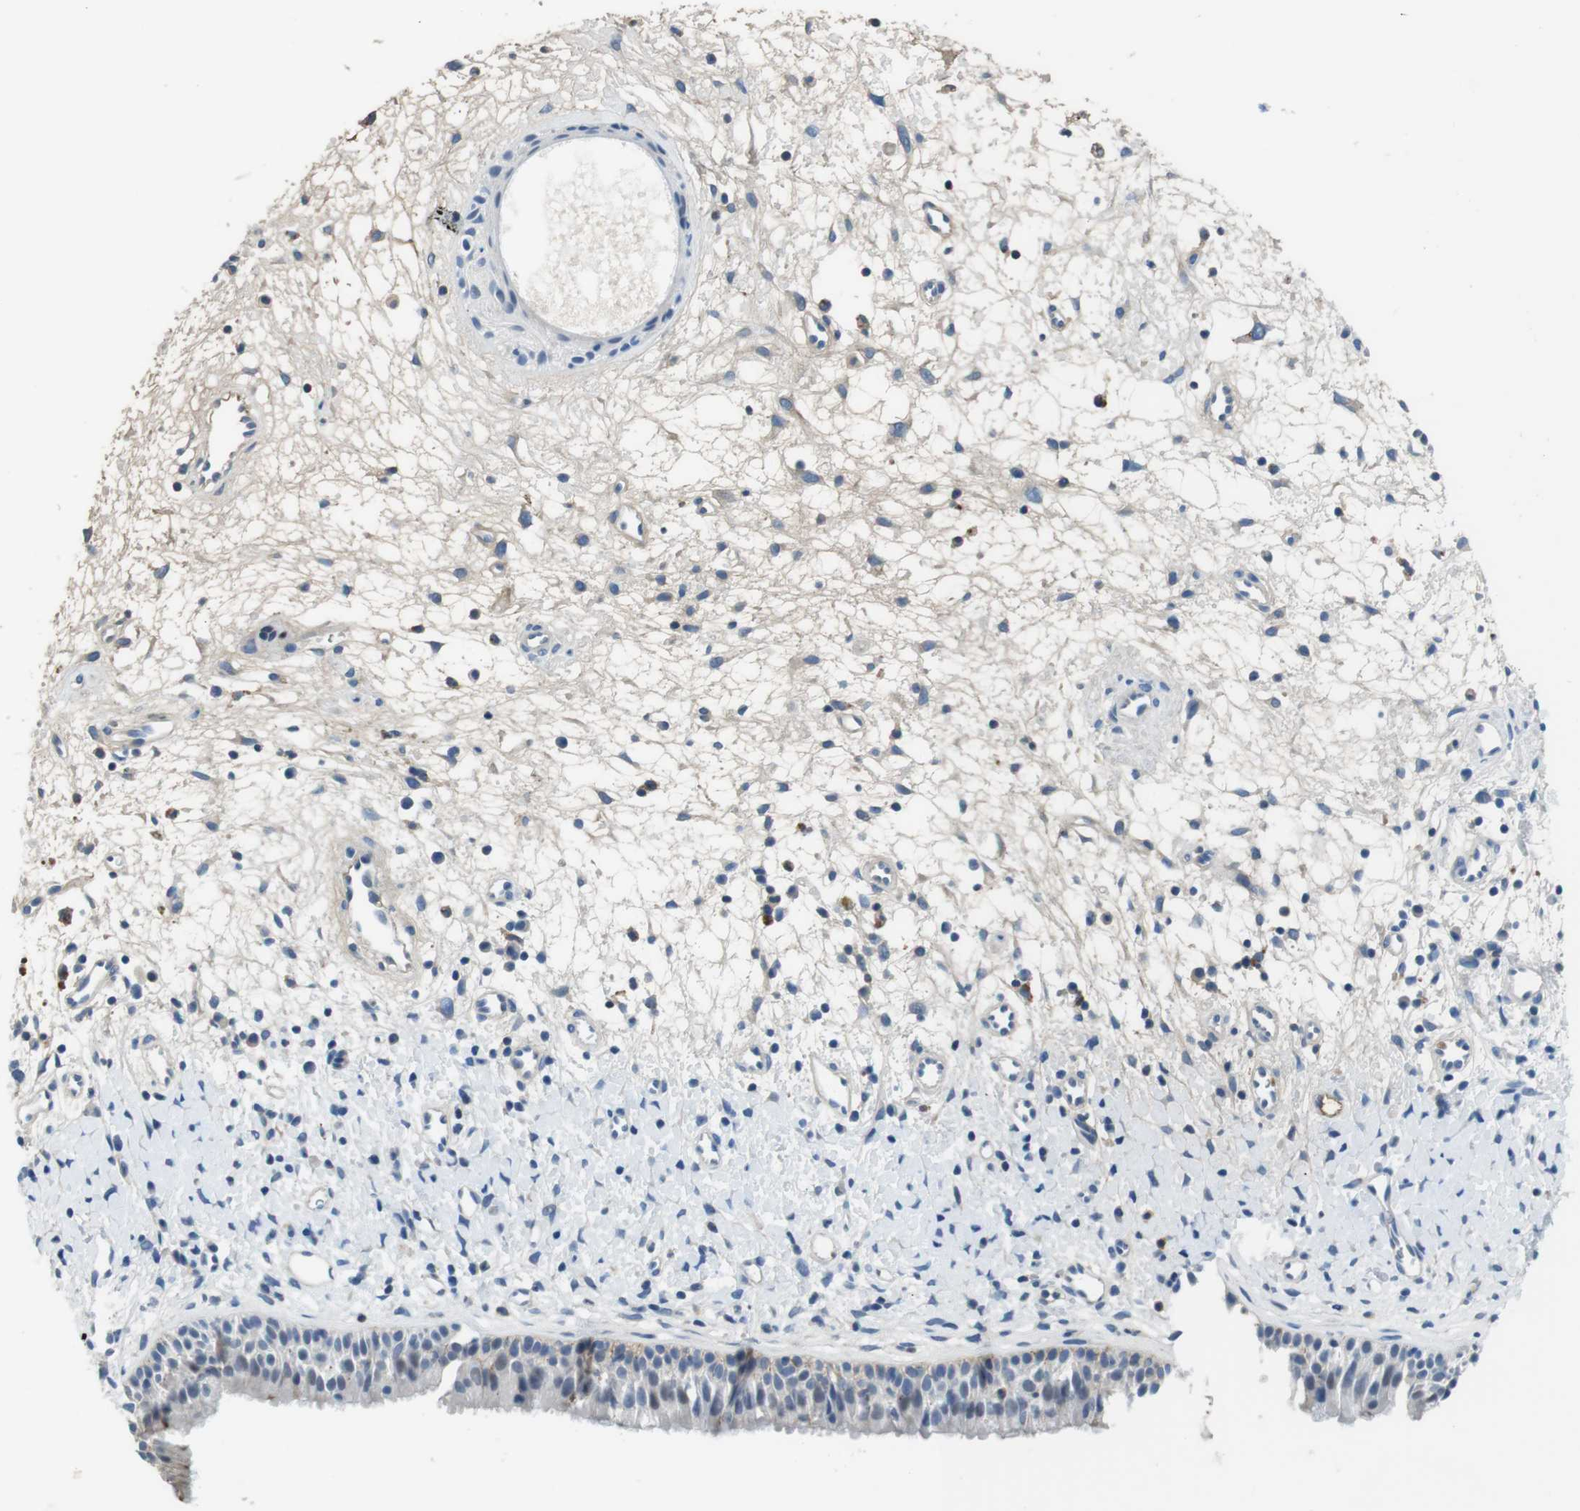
{"staining": {"intensity": "negative", "quantity": "none", "location": "none"}, "tissue": "nasopharynx", "cell_type": "Respiratory epithelial cells", "image_type": "normal", "snomed": [{"axis": "morphology", "description": "Normal tissue, NOS"}, {"axis": "topography", "description": "Nasopharynx"}], "caption": "Micrograph shows no significant protein staining in respiratory epithelial cells of benign nasopharynx.", "gene": "TMPRSS15", "patient": {"sex": "male", "age": 22}}